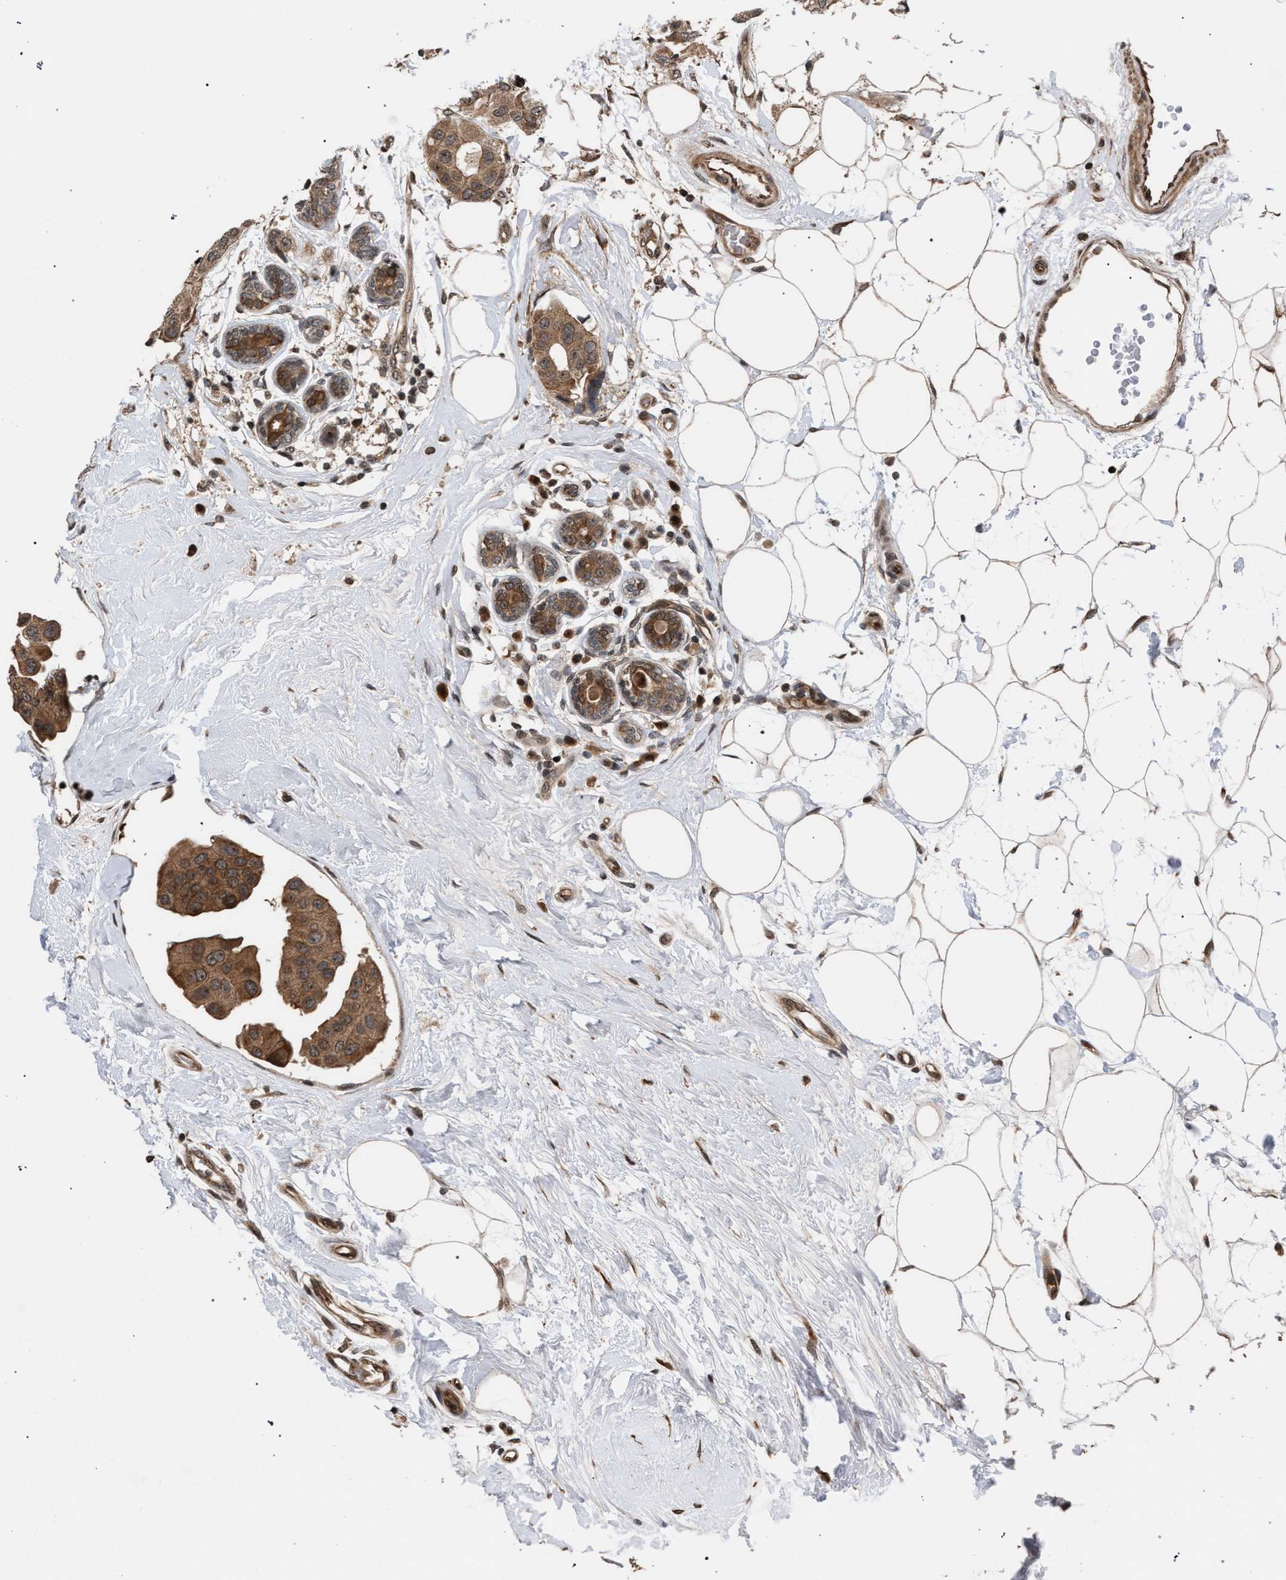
{"staining": {"intensity": "moderate", "quantity": ">75%", "location": "cytoplasmic/membranous"}, "tissue": "breast cancer", "cell_type": "Tumor cells", "image_type": "cancer", "snomed": [{"axis": "morphology", "description": "Normal tissue, NOS"}, {"axis": "morphology", "description": "Duct carcinoma"}, {"axis": "topography", "description": "Breast"}], "caption": "The photomicrograph reveals staining of breast cancer, revealing moderate cytoplasmic/membranous protein staining (brown color) within tumor cells.", "gene": "IRAK4", "patient": {"sex": "female", "age": 39}}